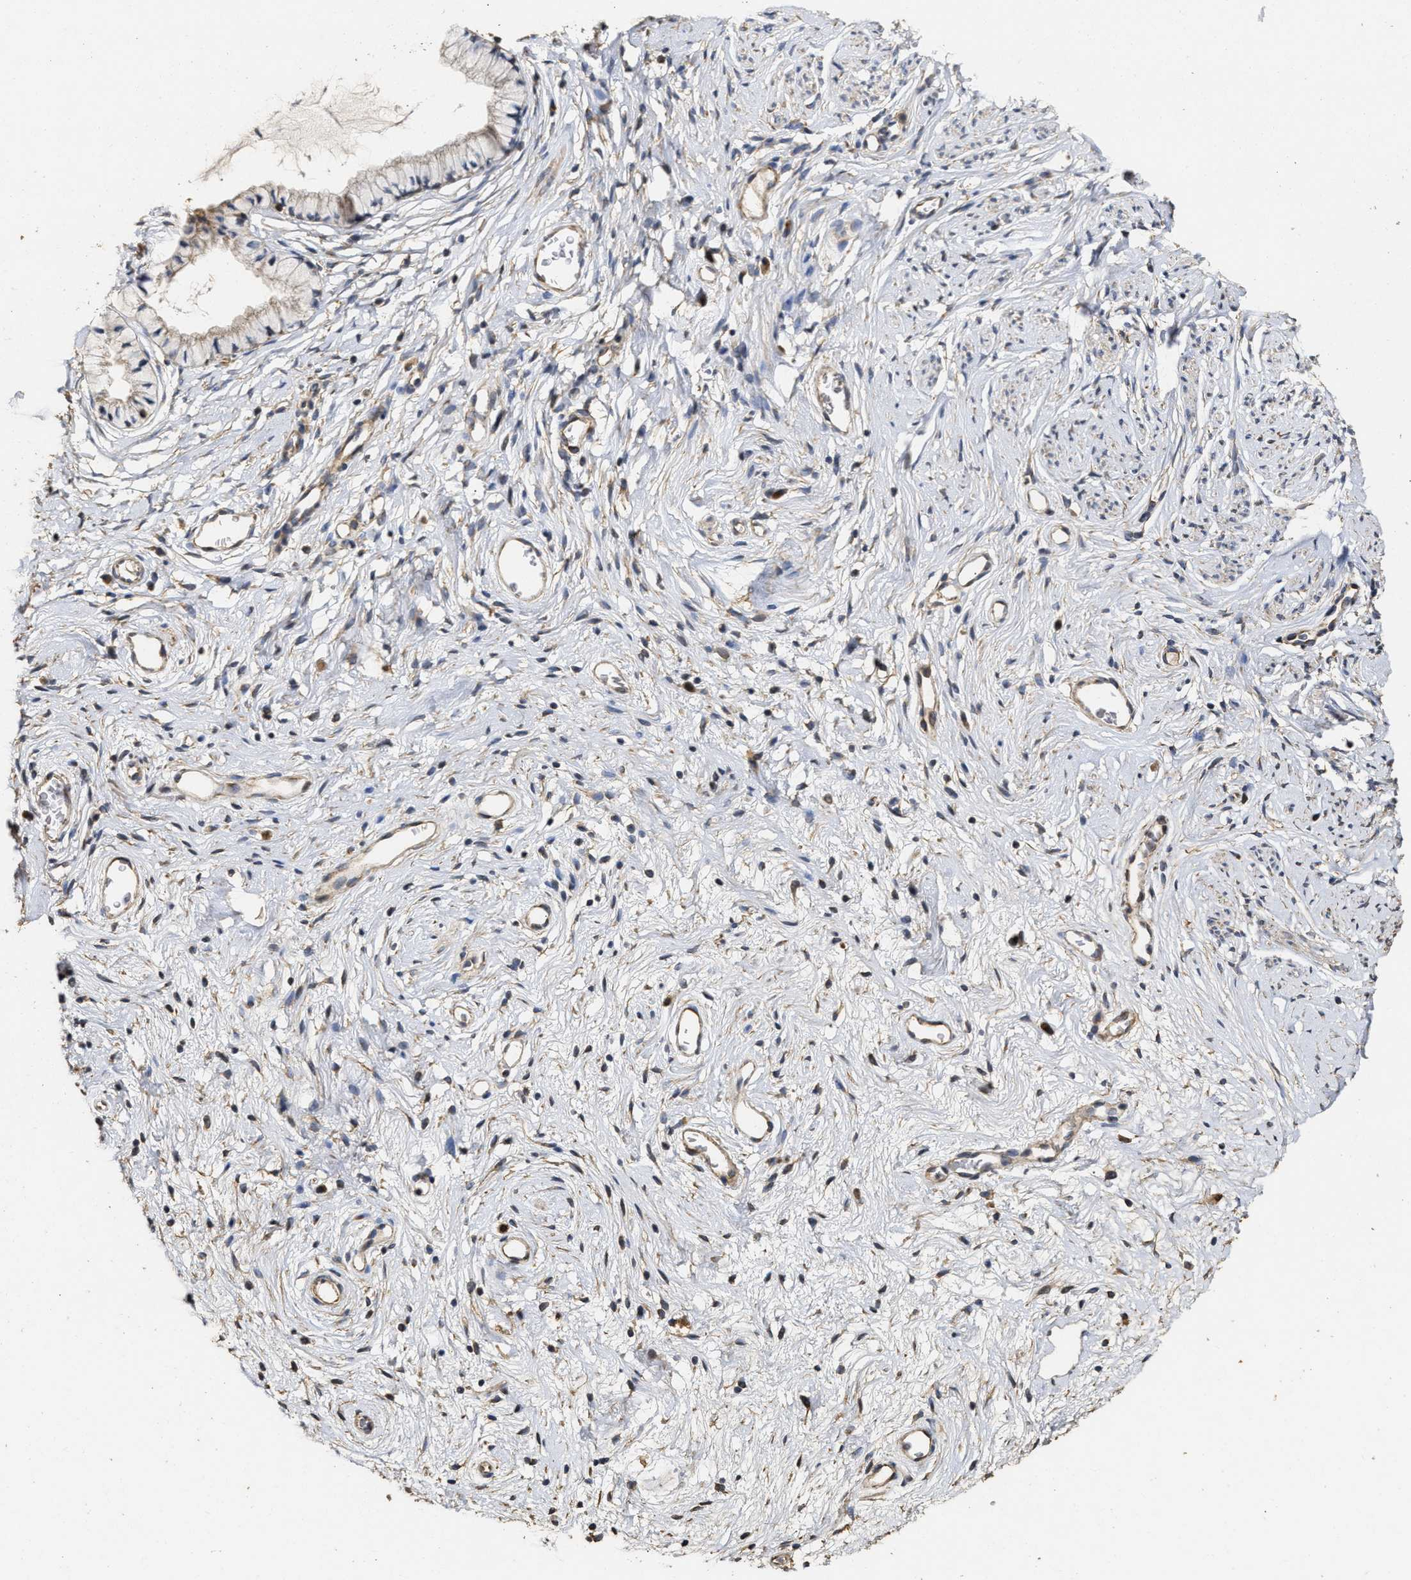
{"staining": {"intensity": "negative", "quantity": "none", "location": "none"}, "tissue": "cervix", "cell_type": "Glandular cells", "image_type": "normal", "snomed": [{"axis": "morphology", "description": "Normal tissue, NOS"}, {"axis": "topography", "description": "Cervix"}], "caption": "Protein analysis of unremarkable cervix shows no significant positivity in glandular cells.", "gene": "NAV1", "patient": {"sex": "female", "age": 77}}